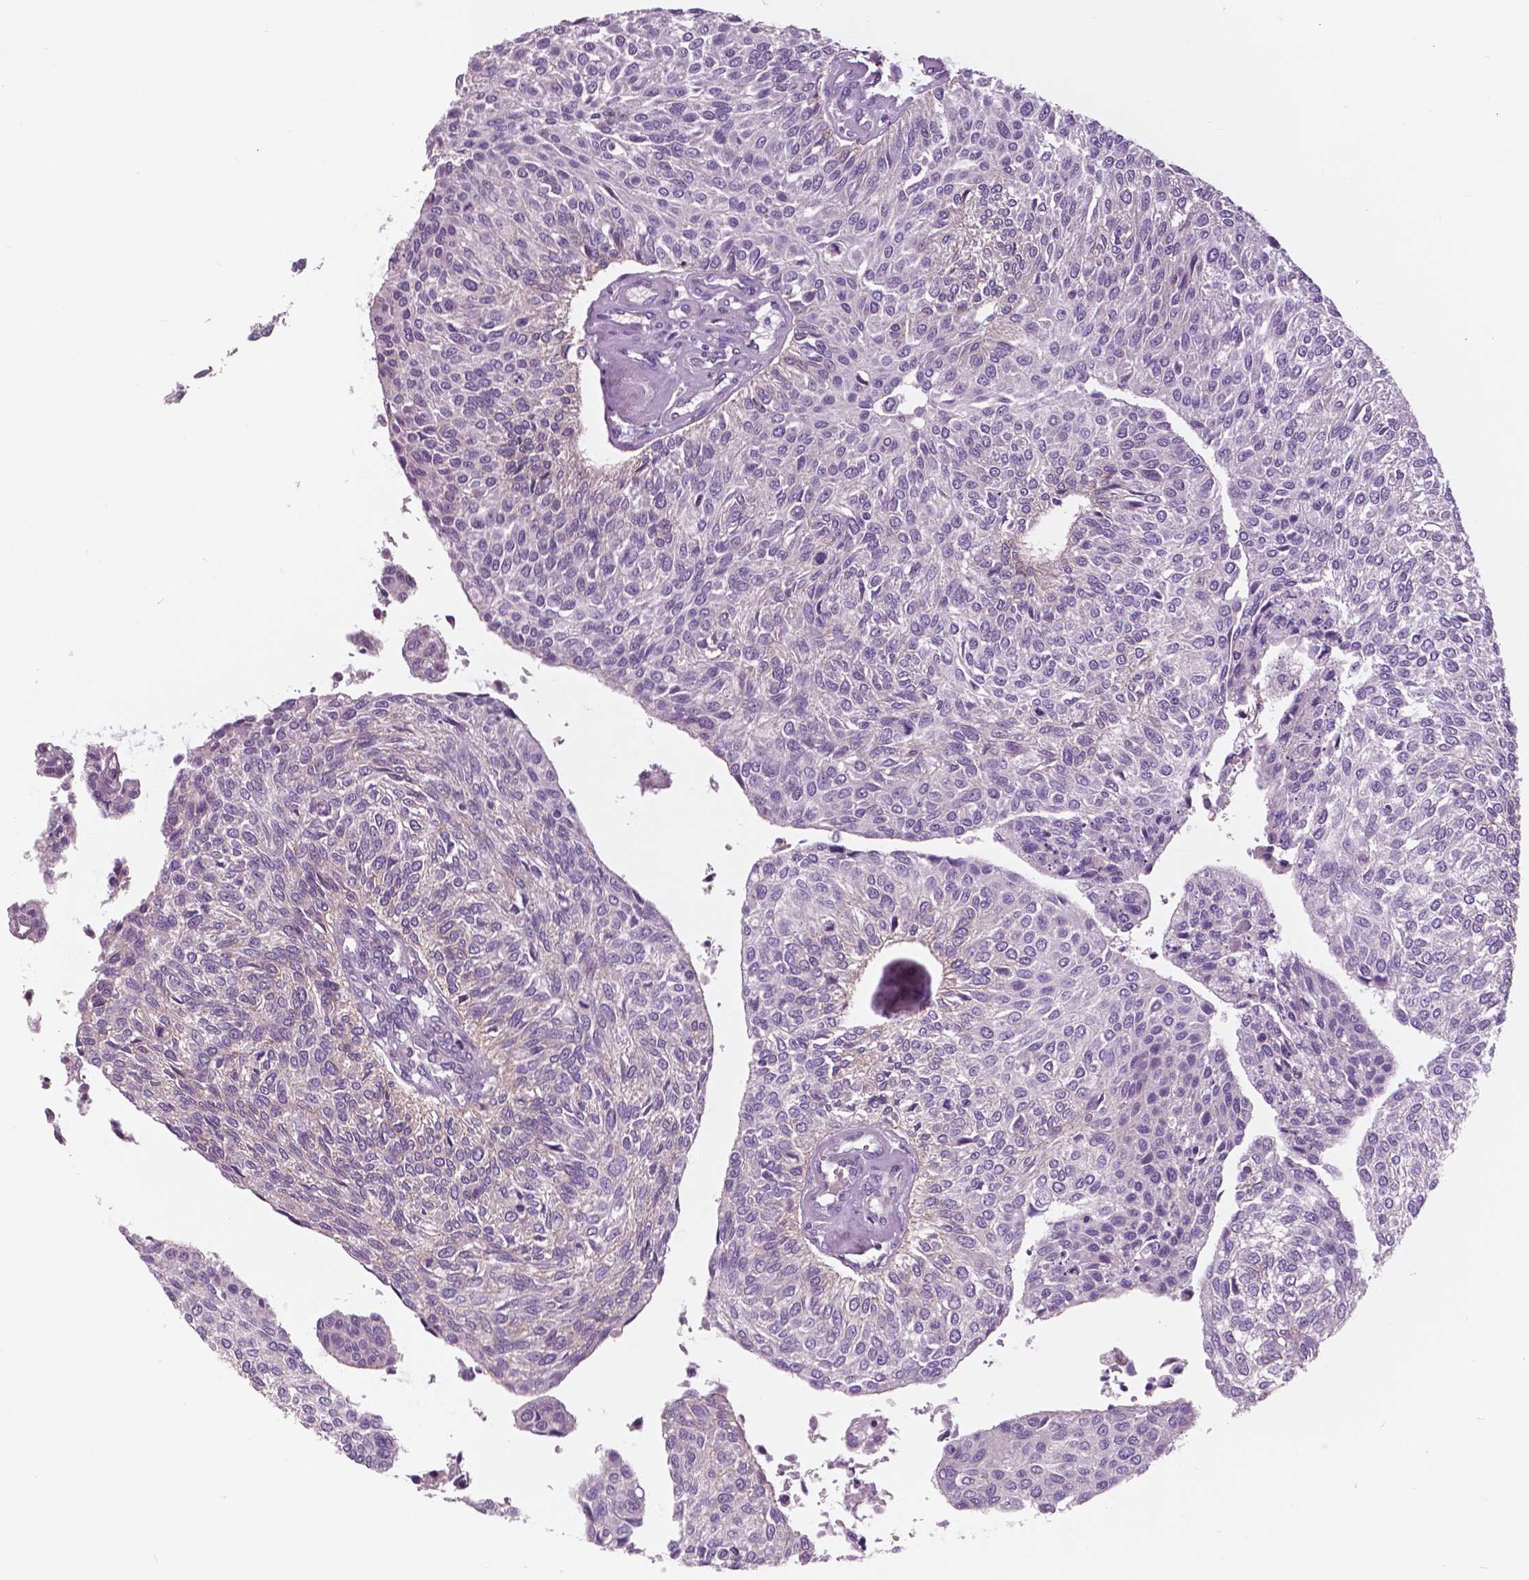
{"staining": {"intensity": "negative", "quantity": "none", "location": "none"}, "tissue": "urothelial cancer", "cell_type": "Tumor cells", "image_type": "cancer", "snomed": [{"axis": "morphology", "description": "Urothelial carcinoma, NOS"}, {"axis": "topography", "description": "Urinary bladder"}], "caption": "Transitional cell carcinoma stained for a protein using immunohistochemistry shows no staining tumor cells.", "gene": "SERPINI1", "patient": {"sex": "male", "age": 55}}